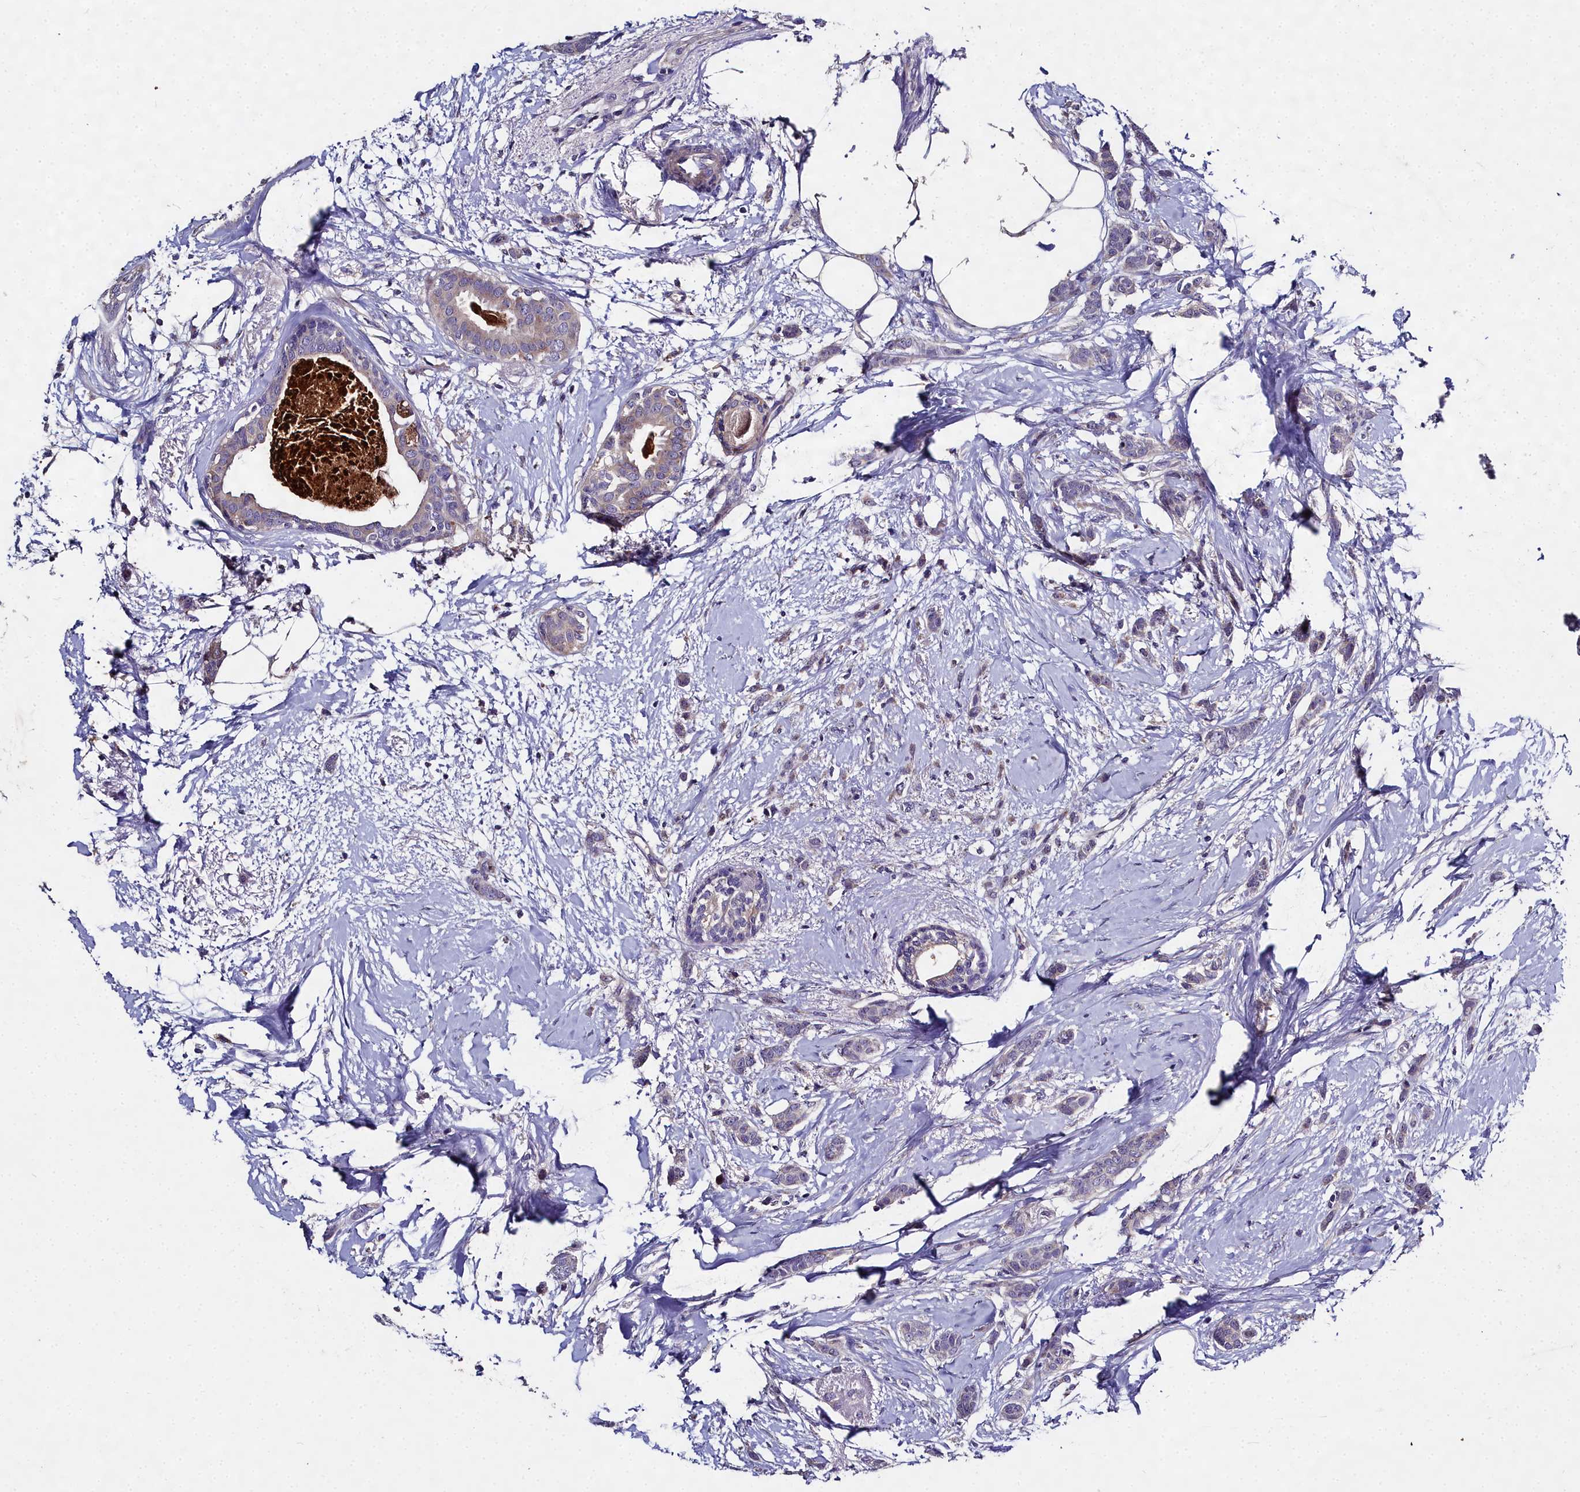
{"staining": {"intensity": "negative", "quantity": "none", "location": "none"}, "tissue": "breast cancer", "cell_type": "Tumor cells", "image_type": "cancer", "snomed": [{"axis": "morphology", "description": "Duct carcinoma"}, {"axis": "topography", "description": "Breast"}], "caption": "A histopathology image of human breast cancer is negative for staining in tumor cells.", "gene": "NT5M", "patient": {"sex": "female", "age": 72}}